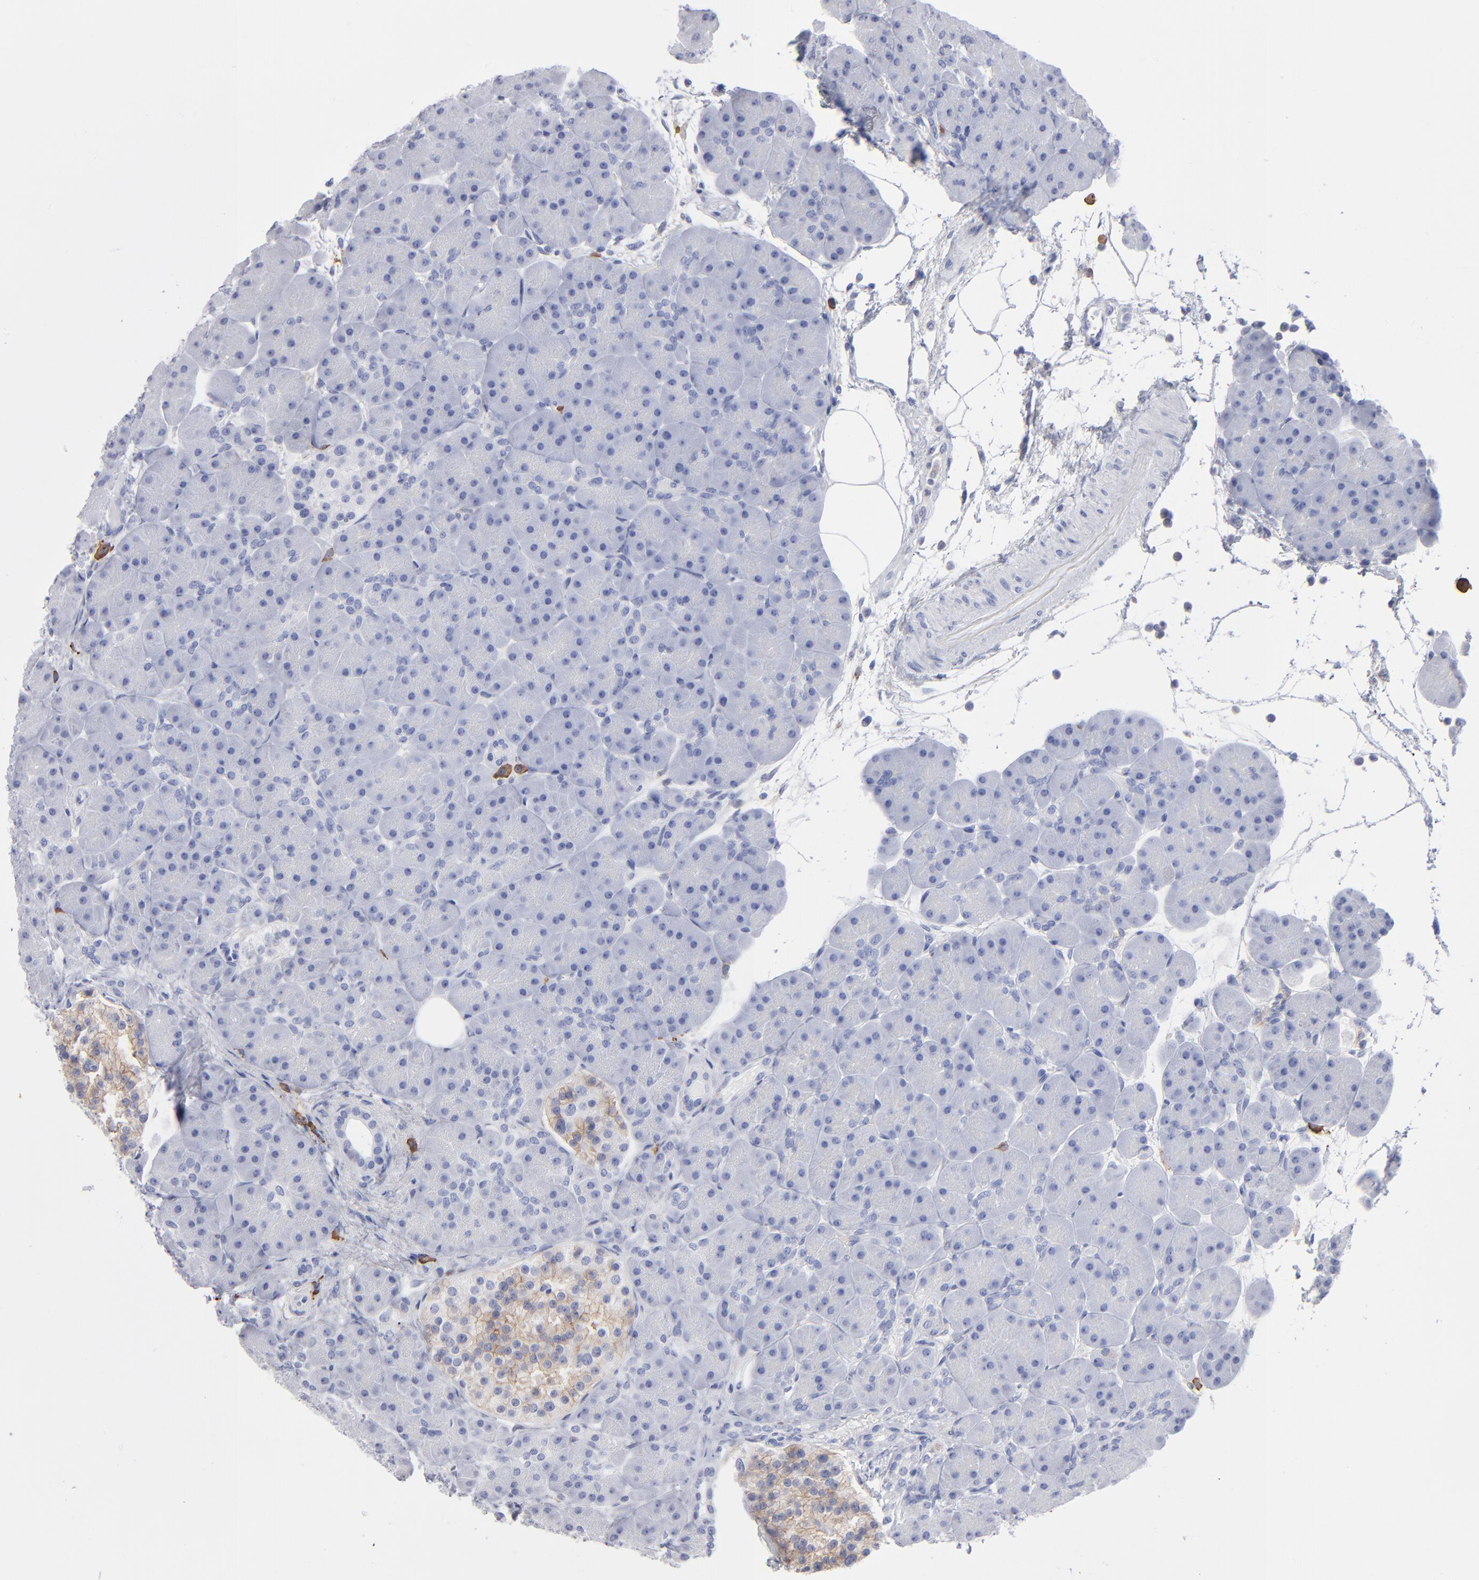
{"staining": {"intensity": "negative", "quantity": "none", "location": "none"}, "tissue": "pancreas", "cell_type": "Exocrine glandular cells", "image_type": "normal", "snomed": [{"axis": "morphology", "description": "Normal tissue, NOS"}, {"axis": "topography", "description": "Pancreas"}], "caption": "This is an immunohistochemistry (IHC) image of normal human pancreas. There is no staining in exocrine glandular cells.", "gene": "LAT2", "patient": {"sex": "male", "age": 66}}